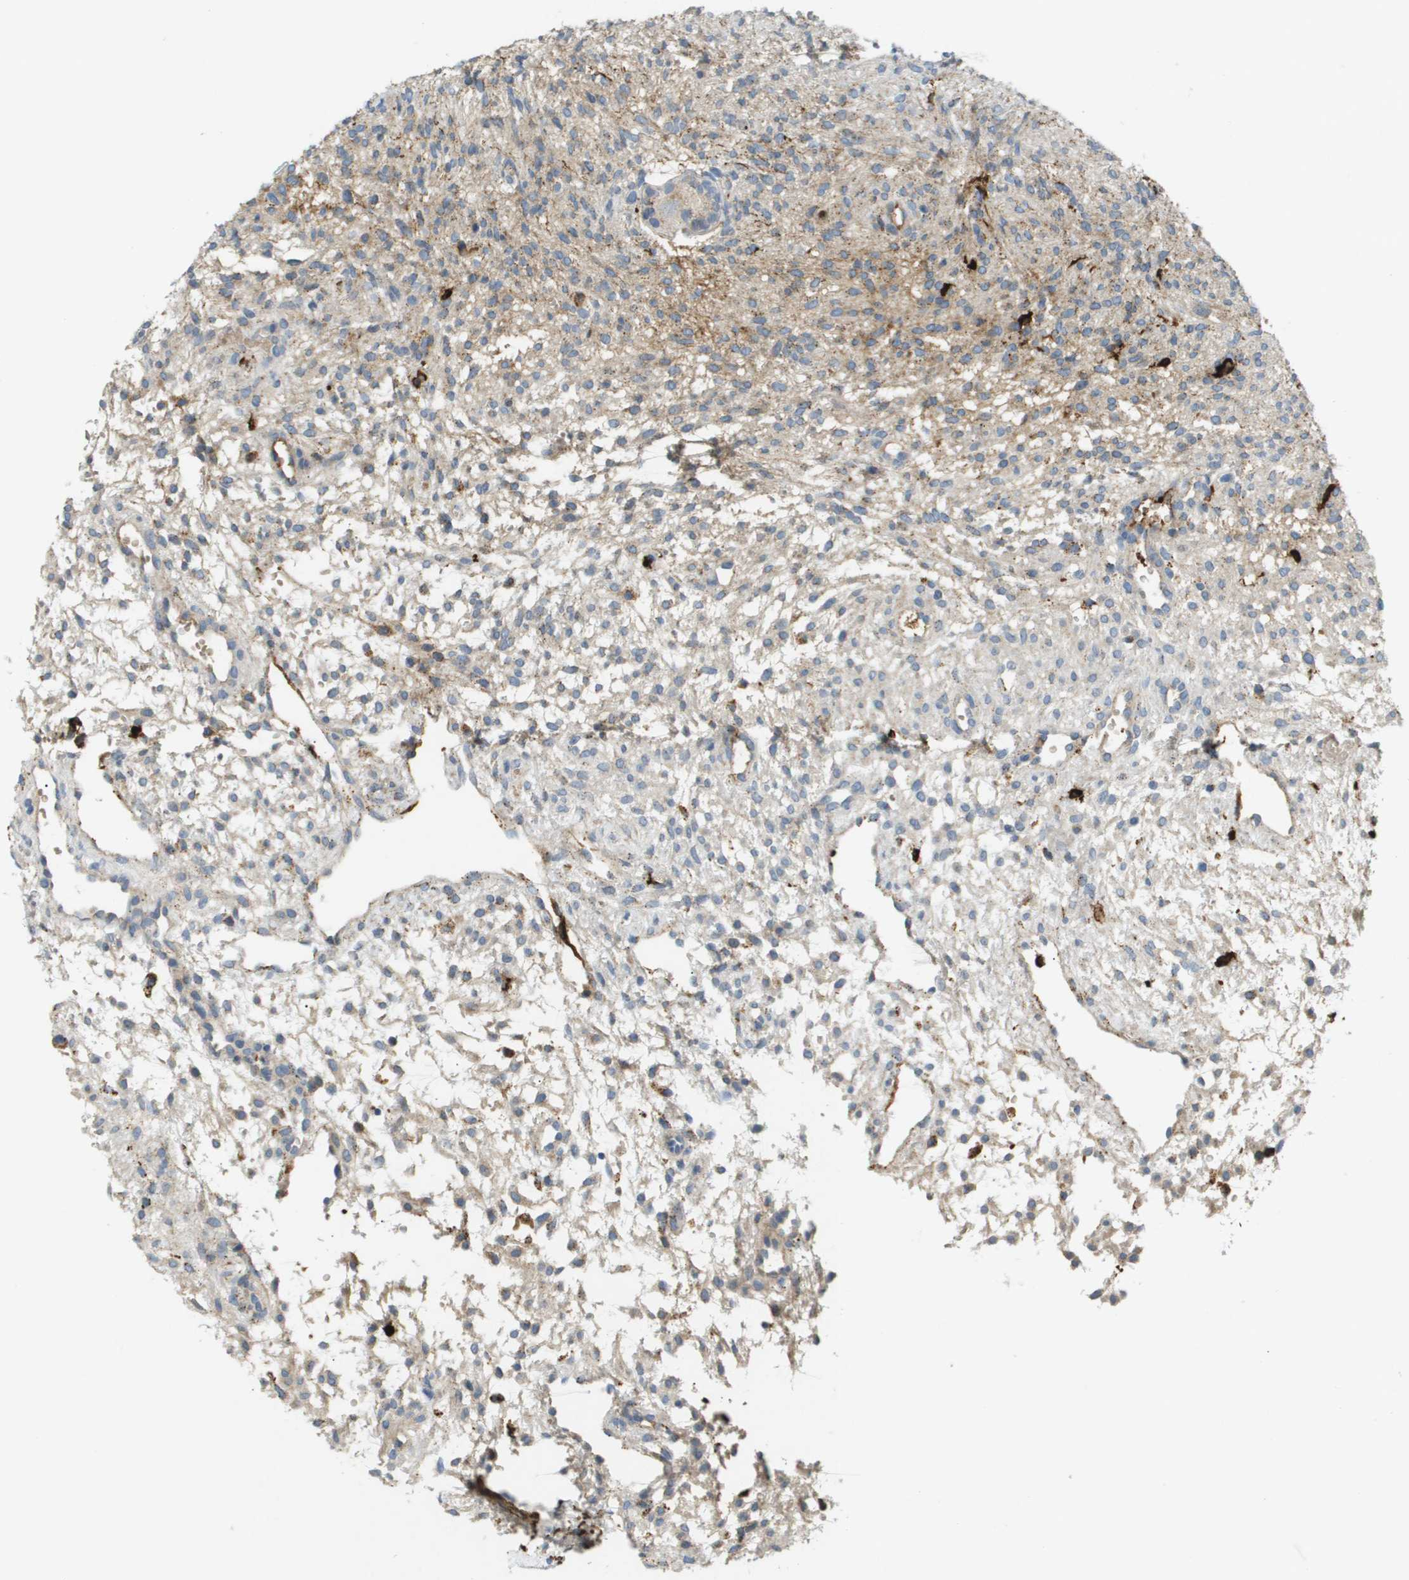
{"staining": {"intensity": "negative", "quantity": "none", "location": "none"}, "tissue": "ovary", "cell_type": "Follicle cells", "image_type": "normal", "snomed": [{"axis": "morphology", "description": "Normal tissue, NOS"}, {"axis": "morphology", "description": "Cyst, NOS"}, {"axis": "topography", "description": "Ovary"}], "caption": "Protein analysis of benign ovary demonstrates no significant positivity in follicle cells.", "gene": "VTN", "patient": {"sex": "female", "age": 18}}